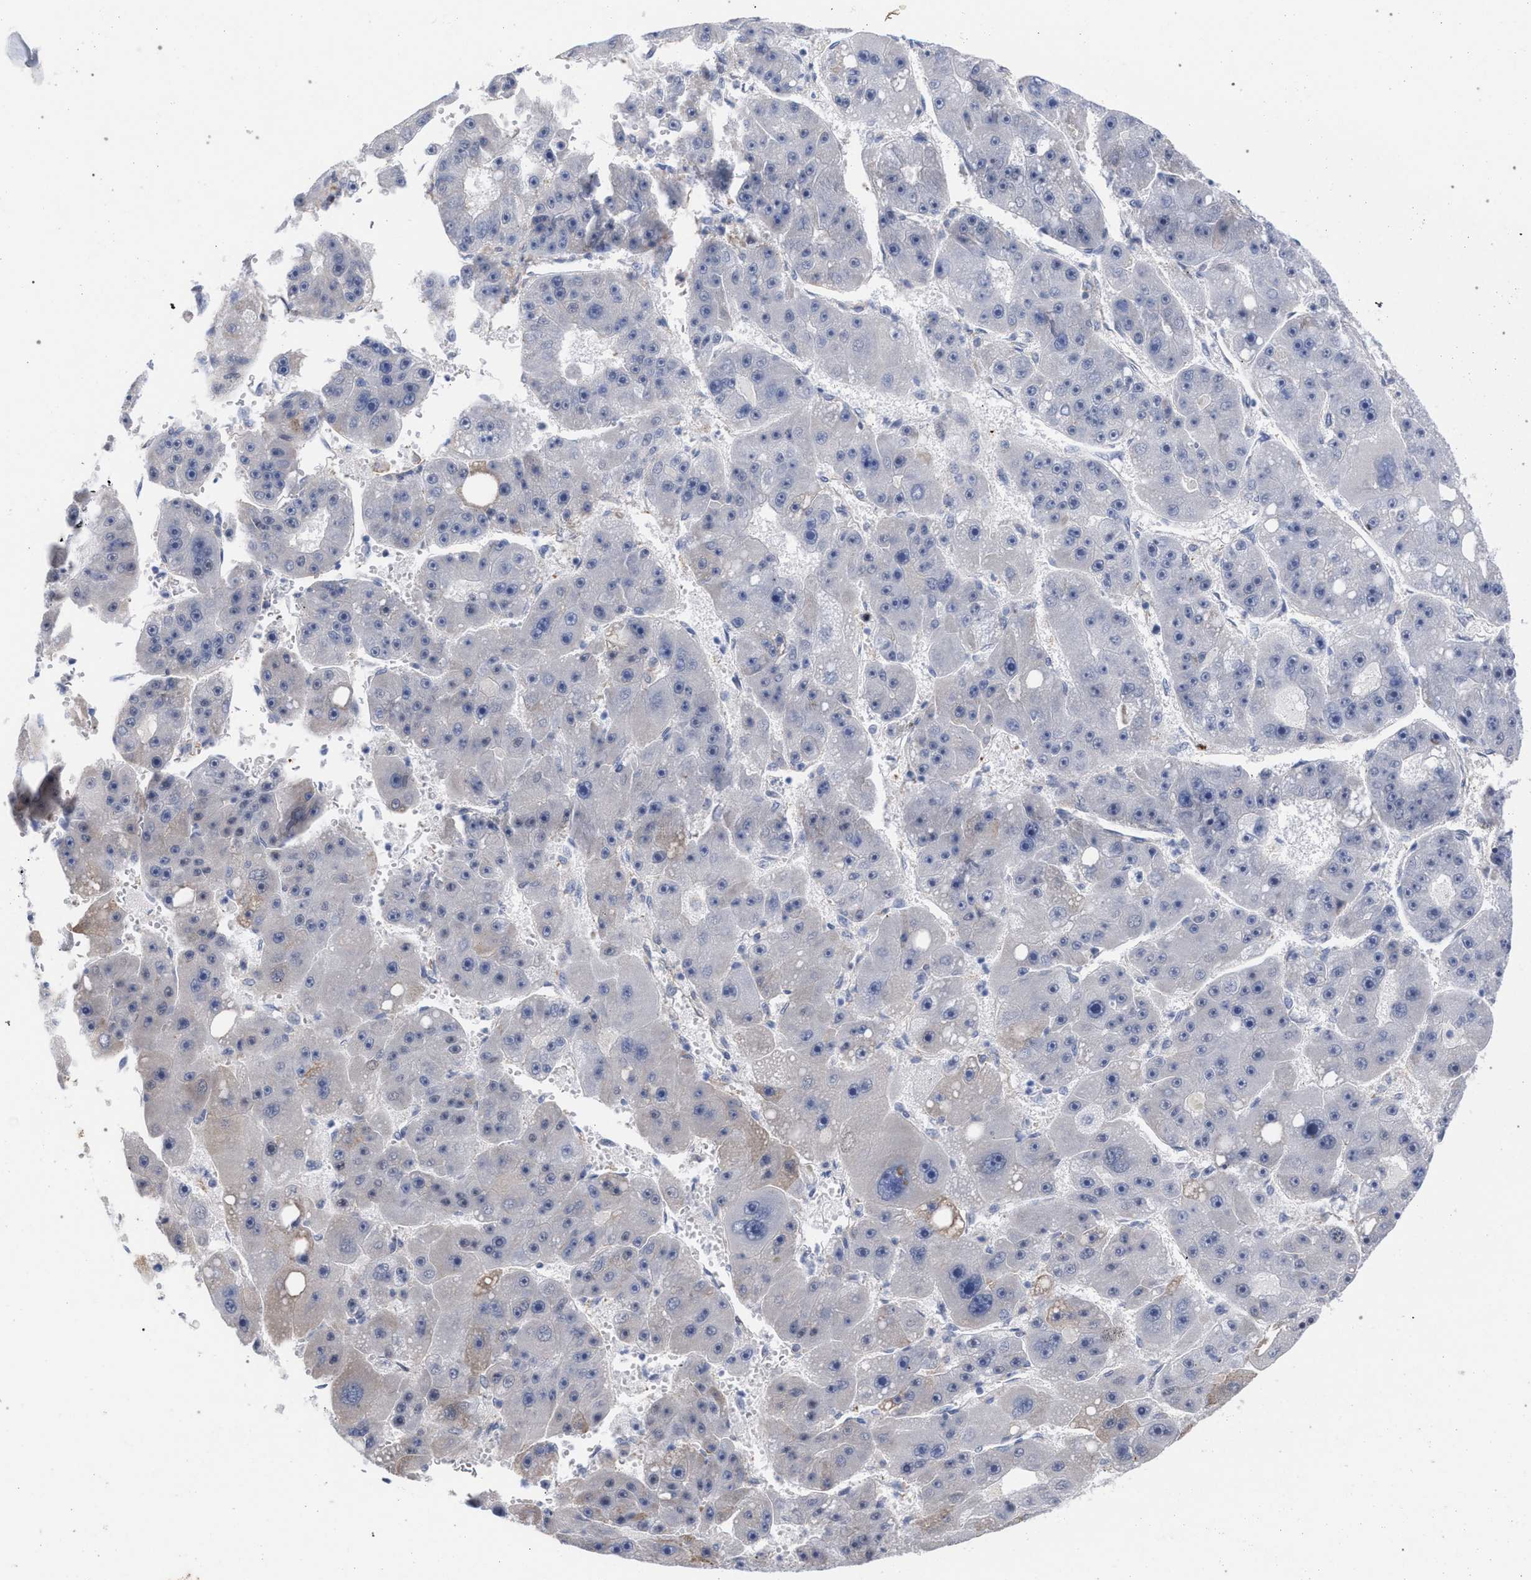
{"staining": {"intensity": "negative", "quantity": "none", "location": "none"}, "tissue": "liver cancer", "cell_type": "Tumor cells", "image_type": "cancer", "snomed": [{"axis": "morphology", "description": "Carcinoma, Hepatocellular, NOS"}, {"axis": "topography", "description": "Liver"}], "caption": "IHC micrograph of neoplastic tissue: human liver cancer (hepatocellular carcinoma) stained with DAB (3,3'-diaminobenzidine) reveals no significant protein staining in tumor cells.", "gene": "FHOD3", "patient": {"sex": "female", "age": 61}}